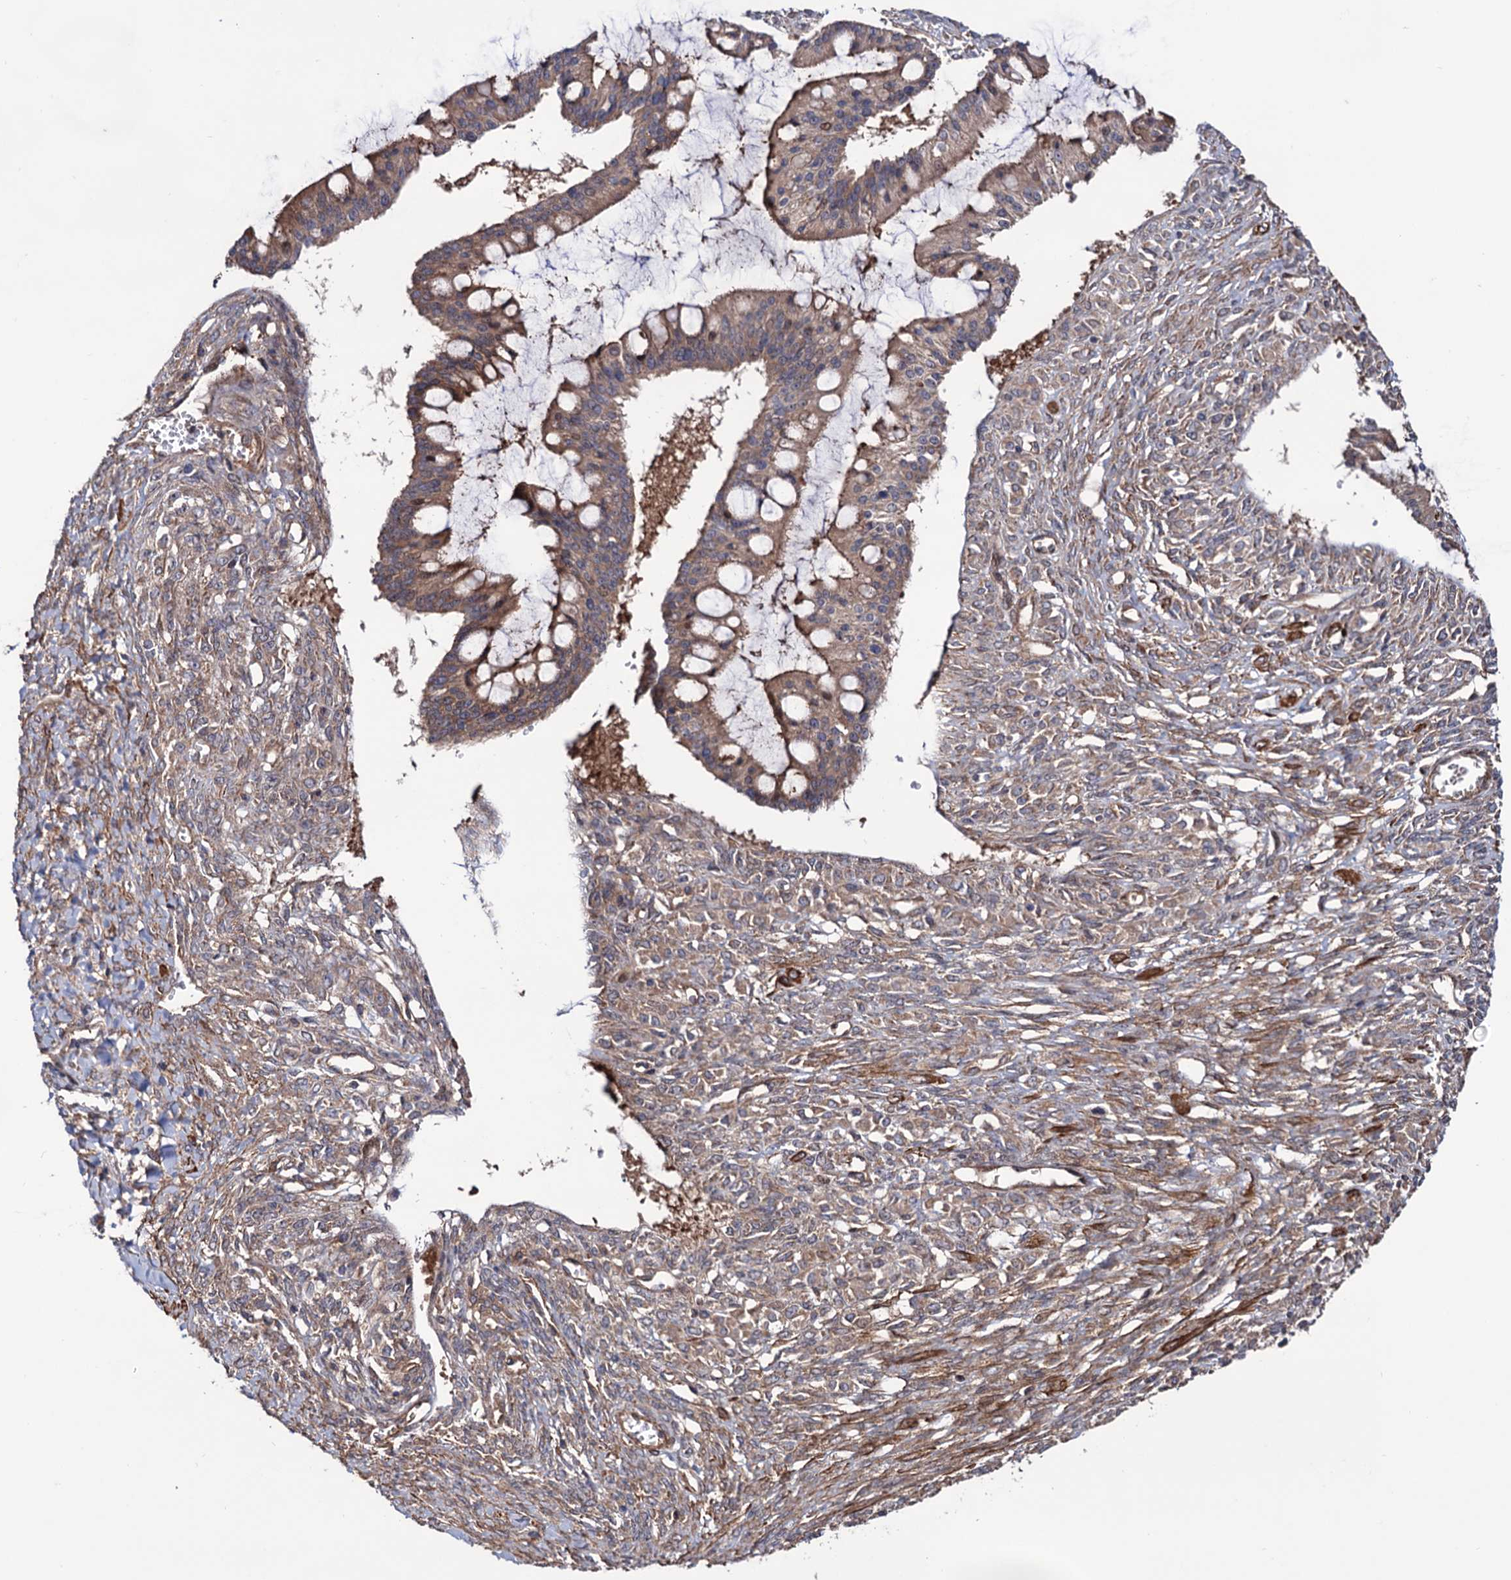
{"staining": {"intensity": "weak", "quantity": ">75%", "location": "cytoplasmic/membranous"}, "tissue": "ovarian cancer", "cell_type": "Tumor cells", "image_type": "cancer", "snomed": [{"axis": "morphology", "description": "Cystadenocarcinoma, mucinous, NOS"}, {"axis": "topography", "description": "Ovary"}], "caption": "Protein expression analysis of ovarian cancer demonstrates weak cytoplasmic/membranous staining in approximately >75% of tumor cells.", "gene": "FERMT2", "patient": {"sex": "female", "age": 73}}